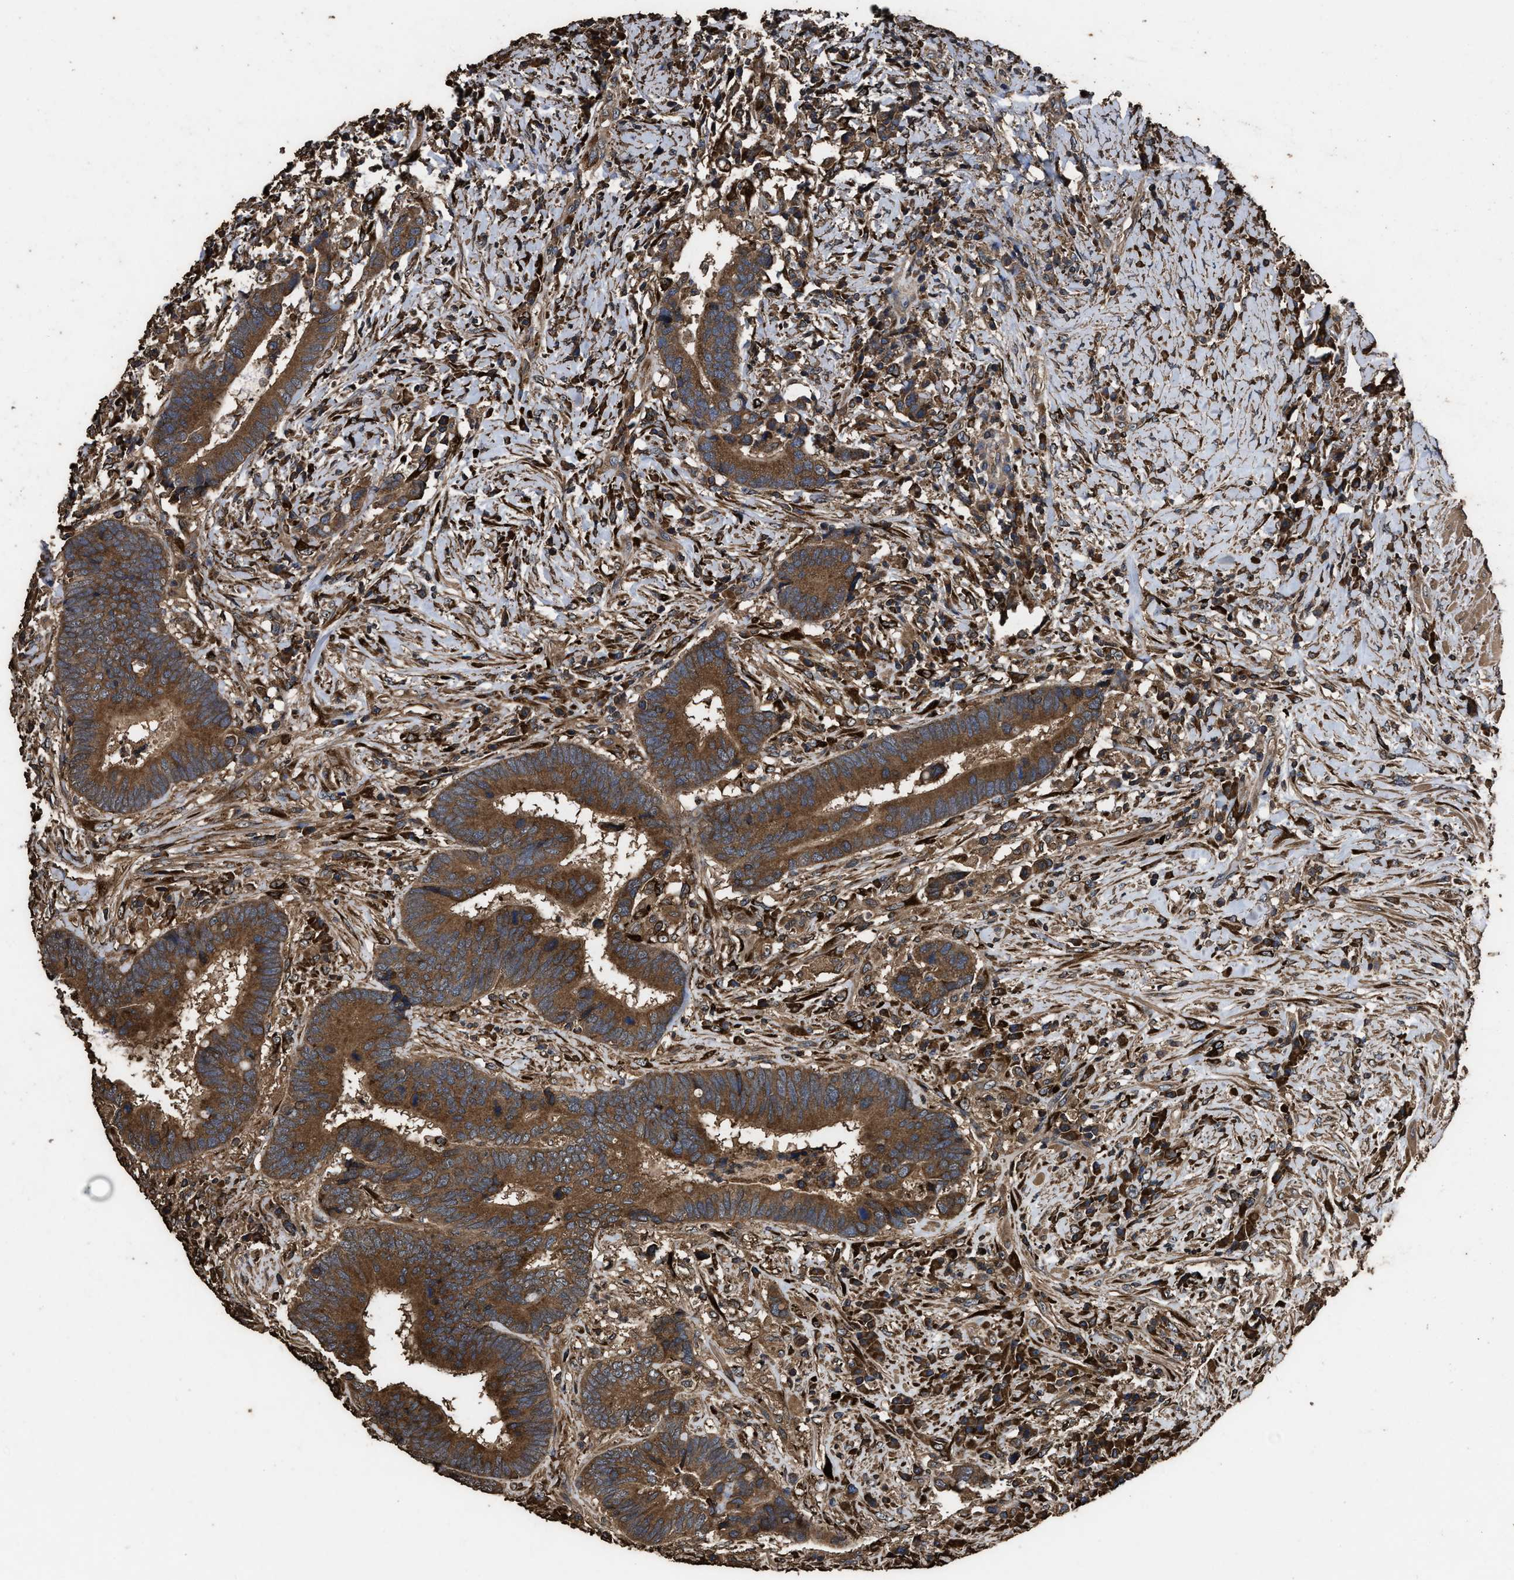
{"staining": {"intensity": "strong", "quantity": ">75%", "location": "cytoplasmic/membranous"}, "tissue": "colorectal cancer", "cell_type": "Tumor cells", "image_type": "cancer", "snomed": [{"axis": "morphology", "description": "Adenocarcinoma, NOS"}, {"axis": "topography", "description": "Rectum"}], "caption": "This photomicrograph shows immunohistochemistry staining of human adenocarcinoma (colorectal), with high strong cytoplasmic/membranous positivity in about >75% of tumor cells.", "gene": "ZMYND19", "patient": {"sex": "female", "age": 89}}